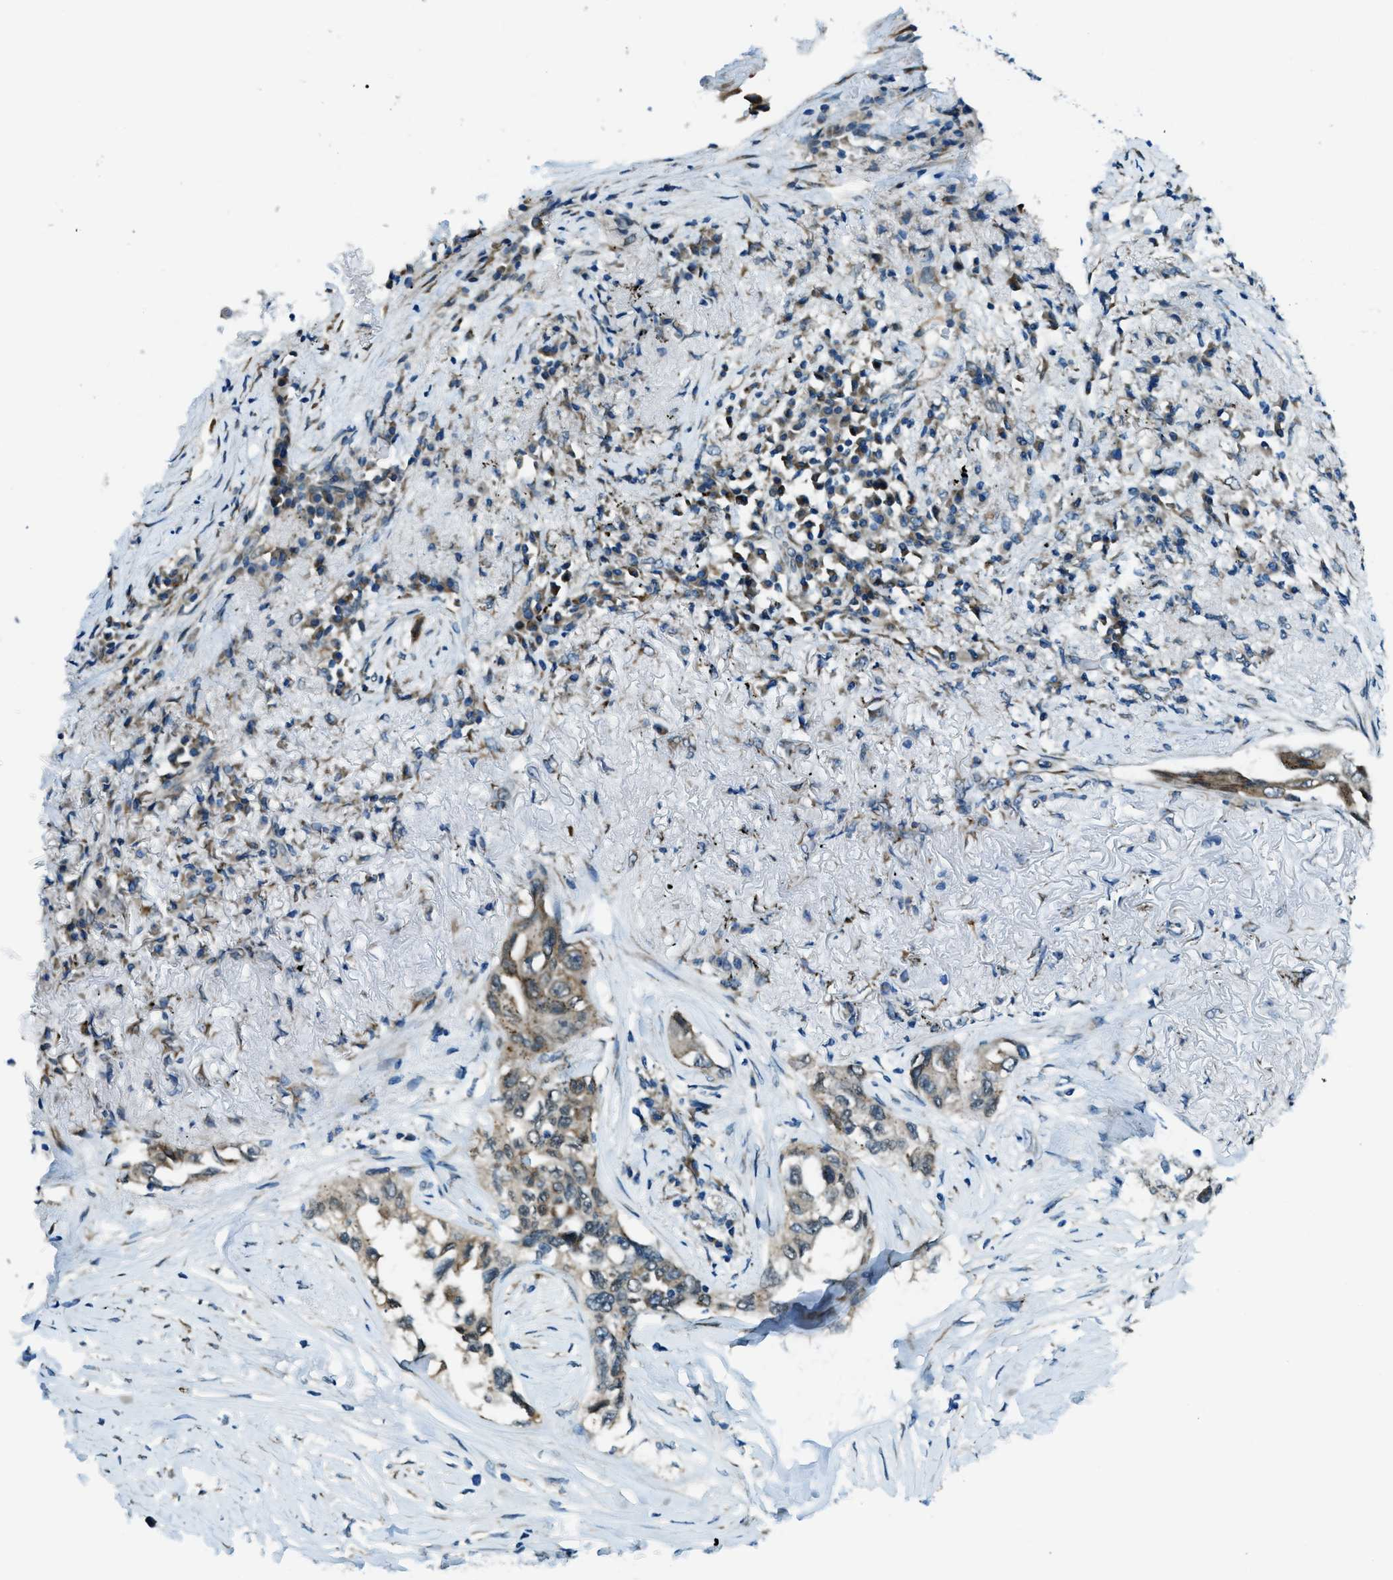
{"staining": {"intensity": "moderate", "quantity": "25%-75%", "location": "cytoplasmic/membranous"}, "tissue": "lung cancer", "cell_type": "Tumor cells", "image_type": "cancer", "snomed": [{"axis": "morphology", "description": "Adenocarcinoma, NOS"}, {"axis": "topography", "description": "Lung"}], "caption": "Human lung adenocarcinoma stained for a protein (brown) shows moderate cytoplasmic/membranous positive expression in about 25%-75% of tumor cells.", "gene": "GINM1", "patient": {"sex": "female", "age": 51}}